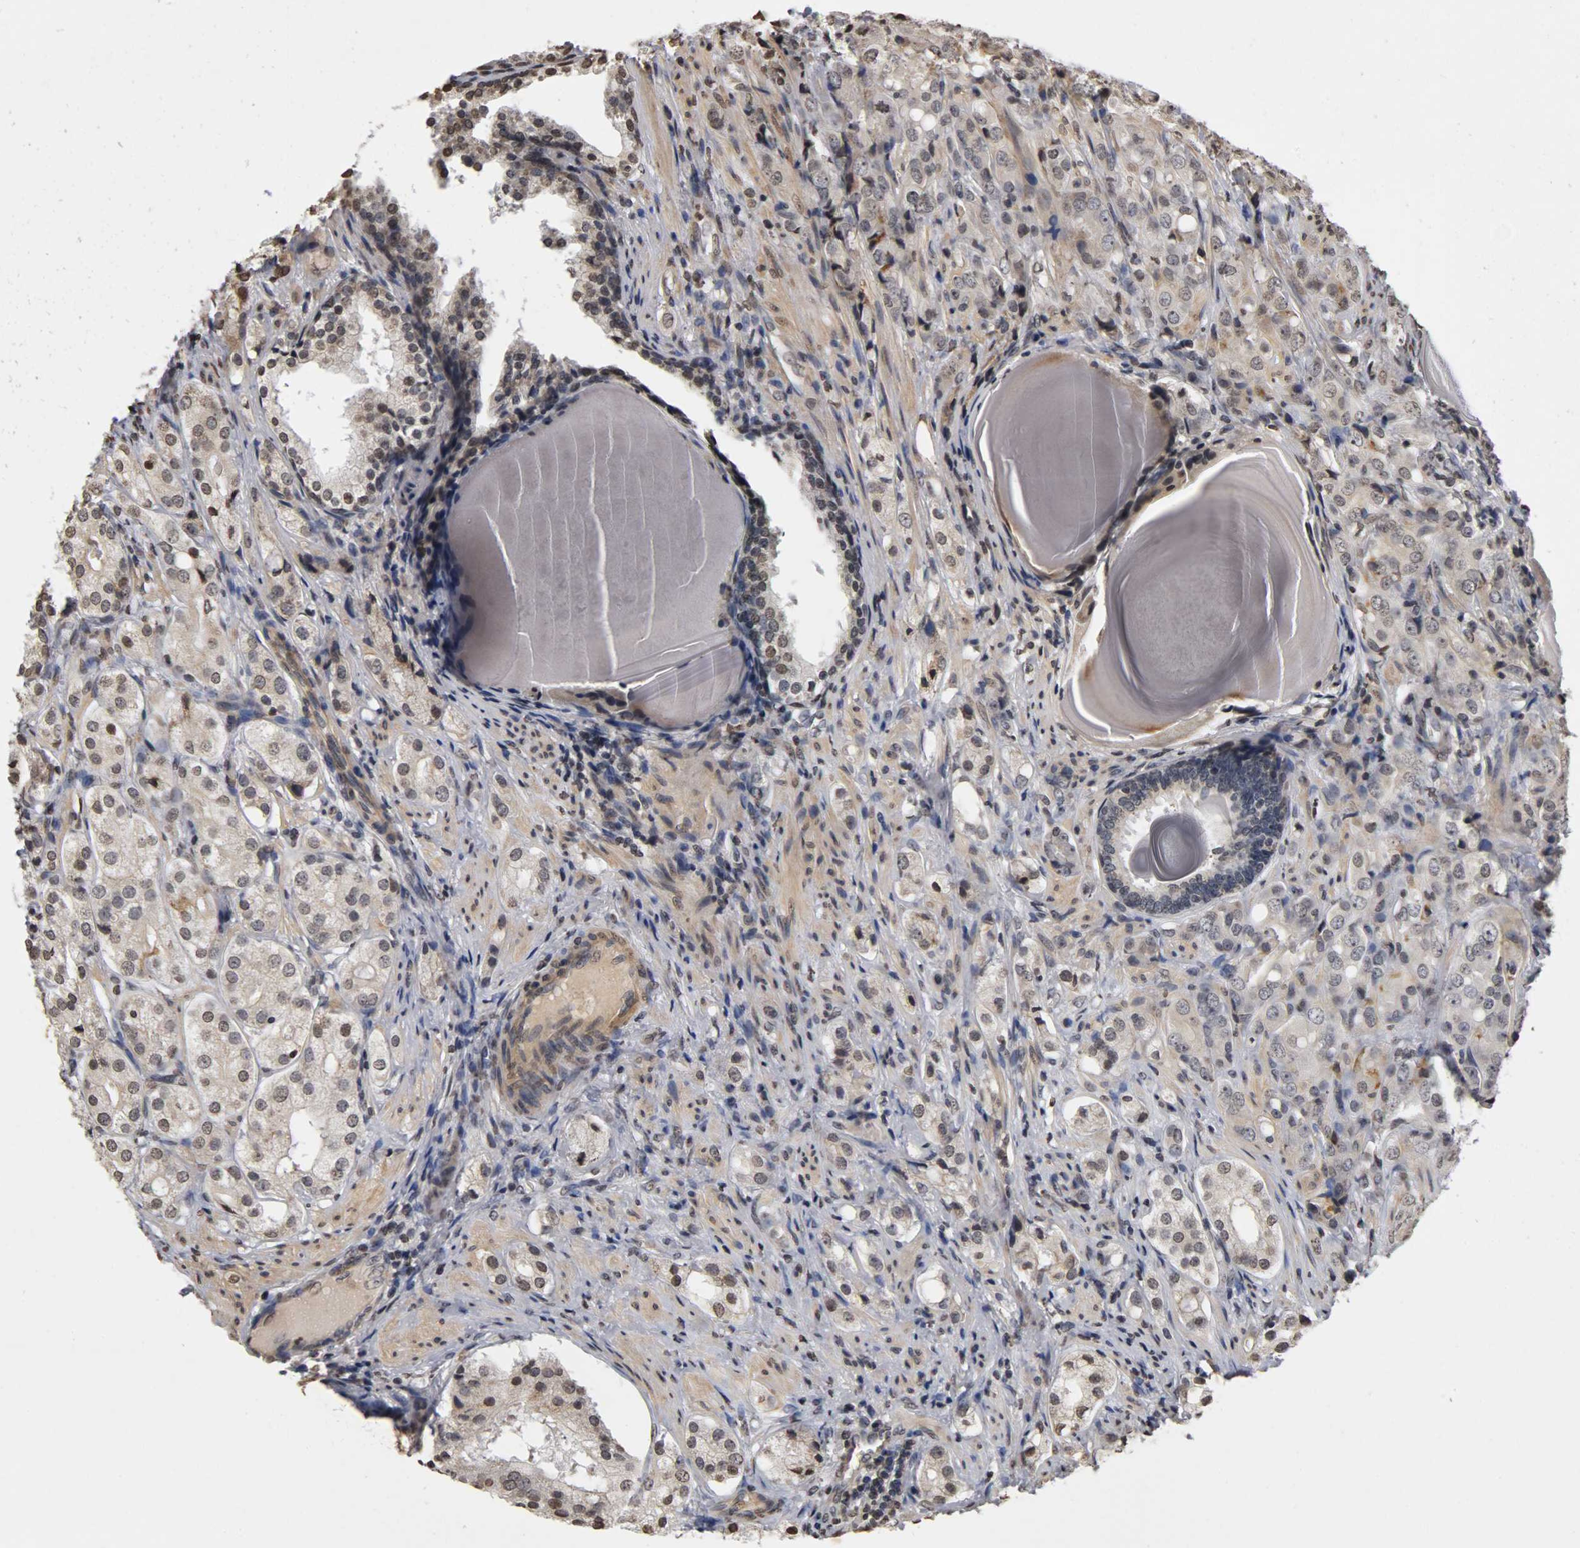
{"staining": {"intensity": "moderate", "quantity": "<25%", "location": "cytoplasmic/membranous,nuclear"}, "tissue": "prostate cancer", "cell_type": "Tumor cells", "image_type": "cancer", "snomed": [{"axis": "morphology", "description": "Adenocarcinoma, High grade"}, {"axis": "topography", "description": "Prostate"}], "caption": "Protein expression analysis of human prostate cancer (adenocarcinoma (high-grade)) reveals moderate cytoplasmic/membranous and nuclear staining in about <25% of tumor cells. The protein of interest is shown in brown color, while the nuclei are stained blue.", "gene": "ERCC2", "patient": {"sex": "male", "age": 68}}